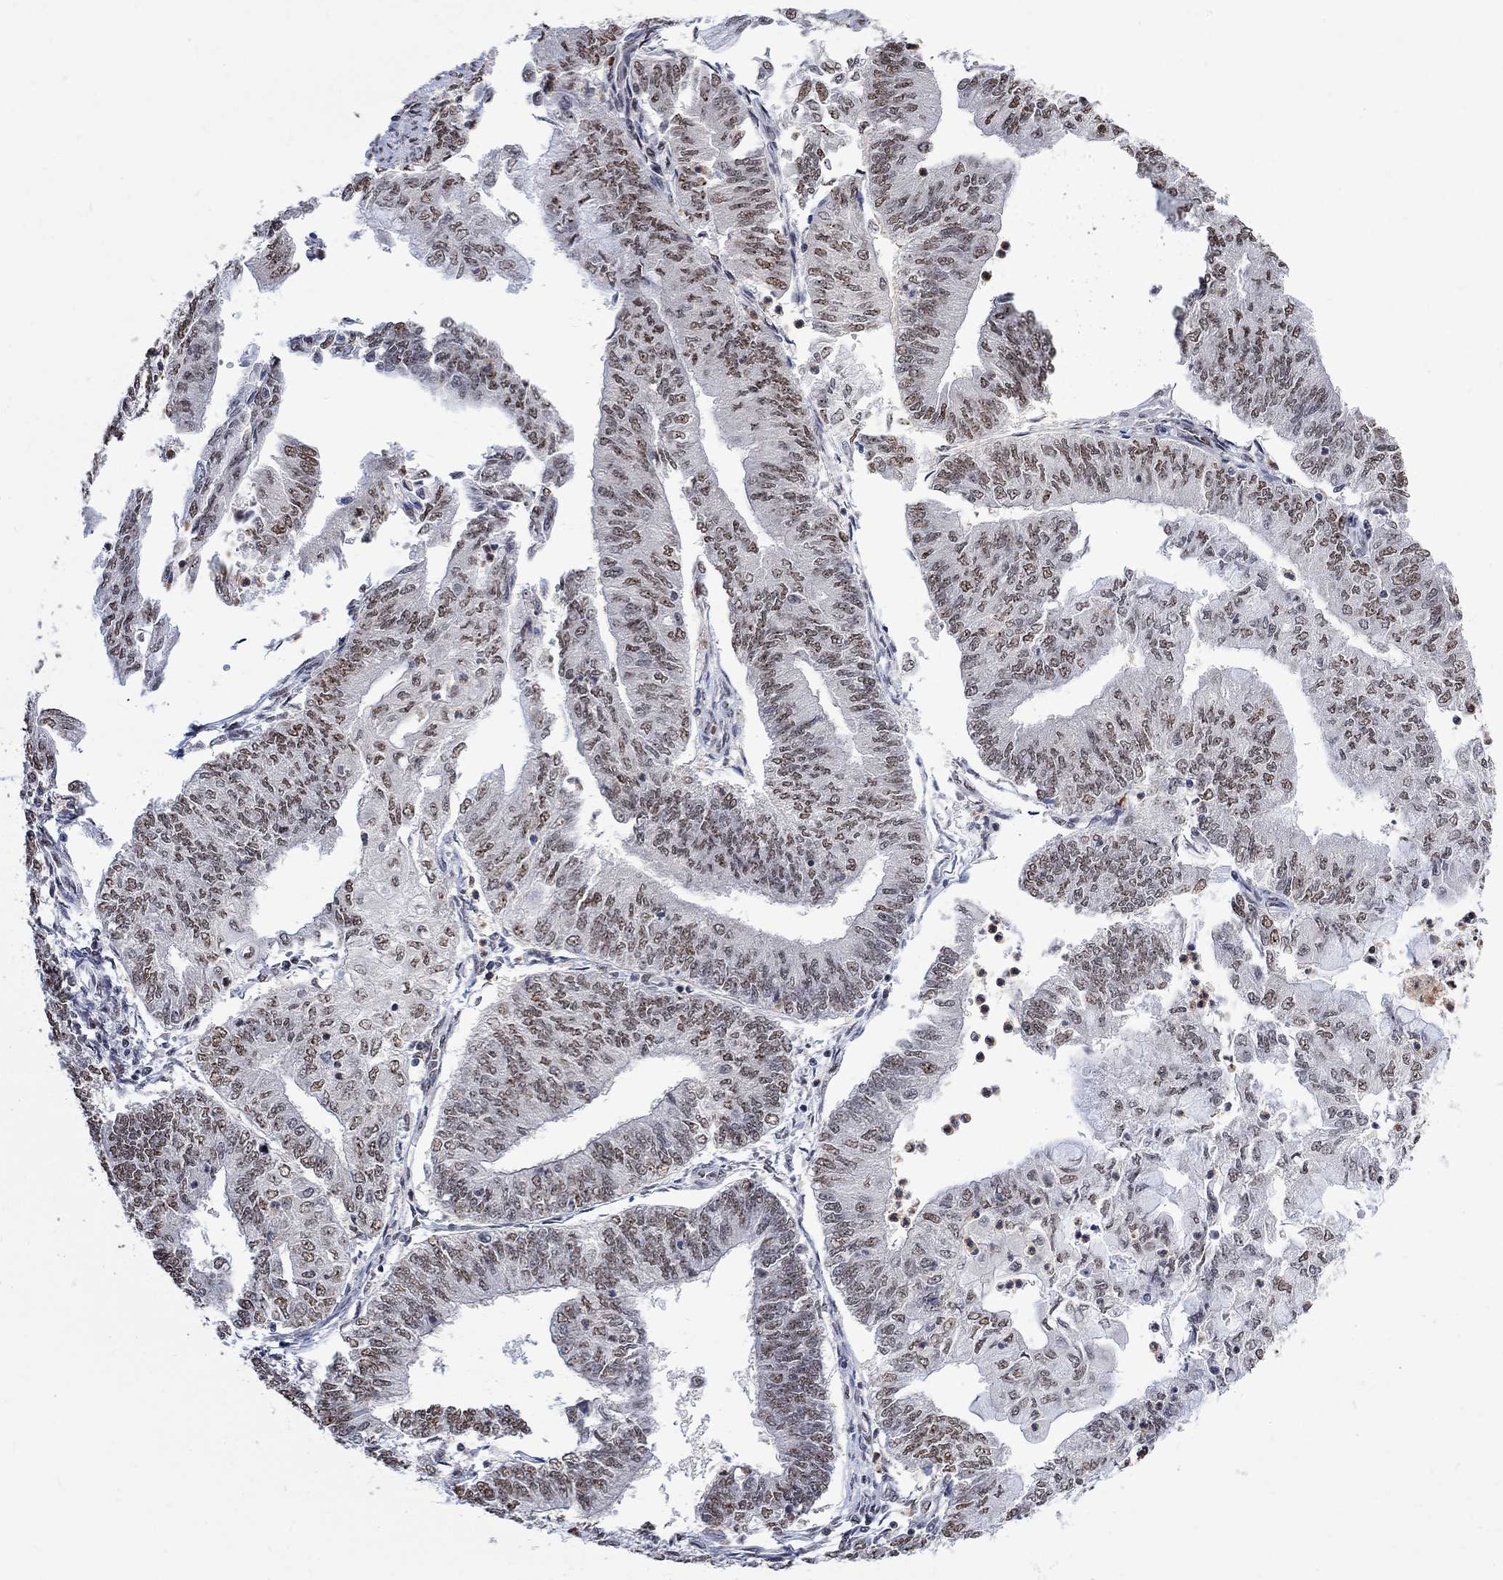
{"staining": {"intensity": "weak", "quantity": ">75%", "location": "nuclear"}, "tissue": "endometrial cancer", "cell_type": "Tumor cells", "image_type": "cancer", "snomed": [{"axis": "morphology", "description": "Adenocarcinoma, NOS"}, {"axis": "topography", "description": "Endometrium"}], "caption": "IHC micrograph of endometrial cancer (adenocarcinoma) stained for a protein (brown), which demonstrates low levels of weak nuclear expression in about >75% of tumor cells.", "gene": "E4F1", "patient": {"sex": "female", "age": 59}}